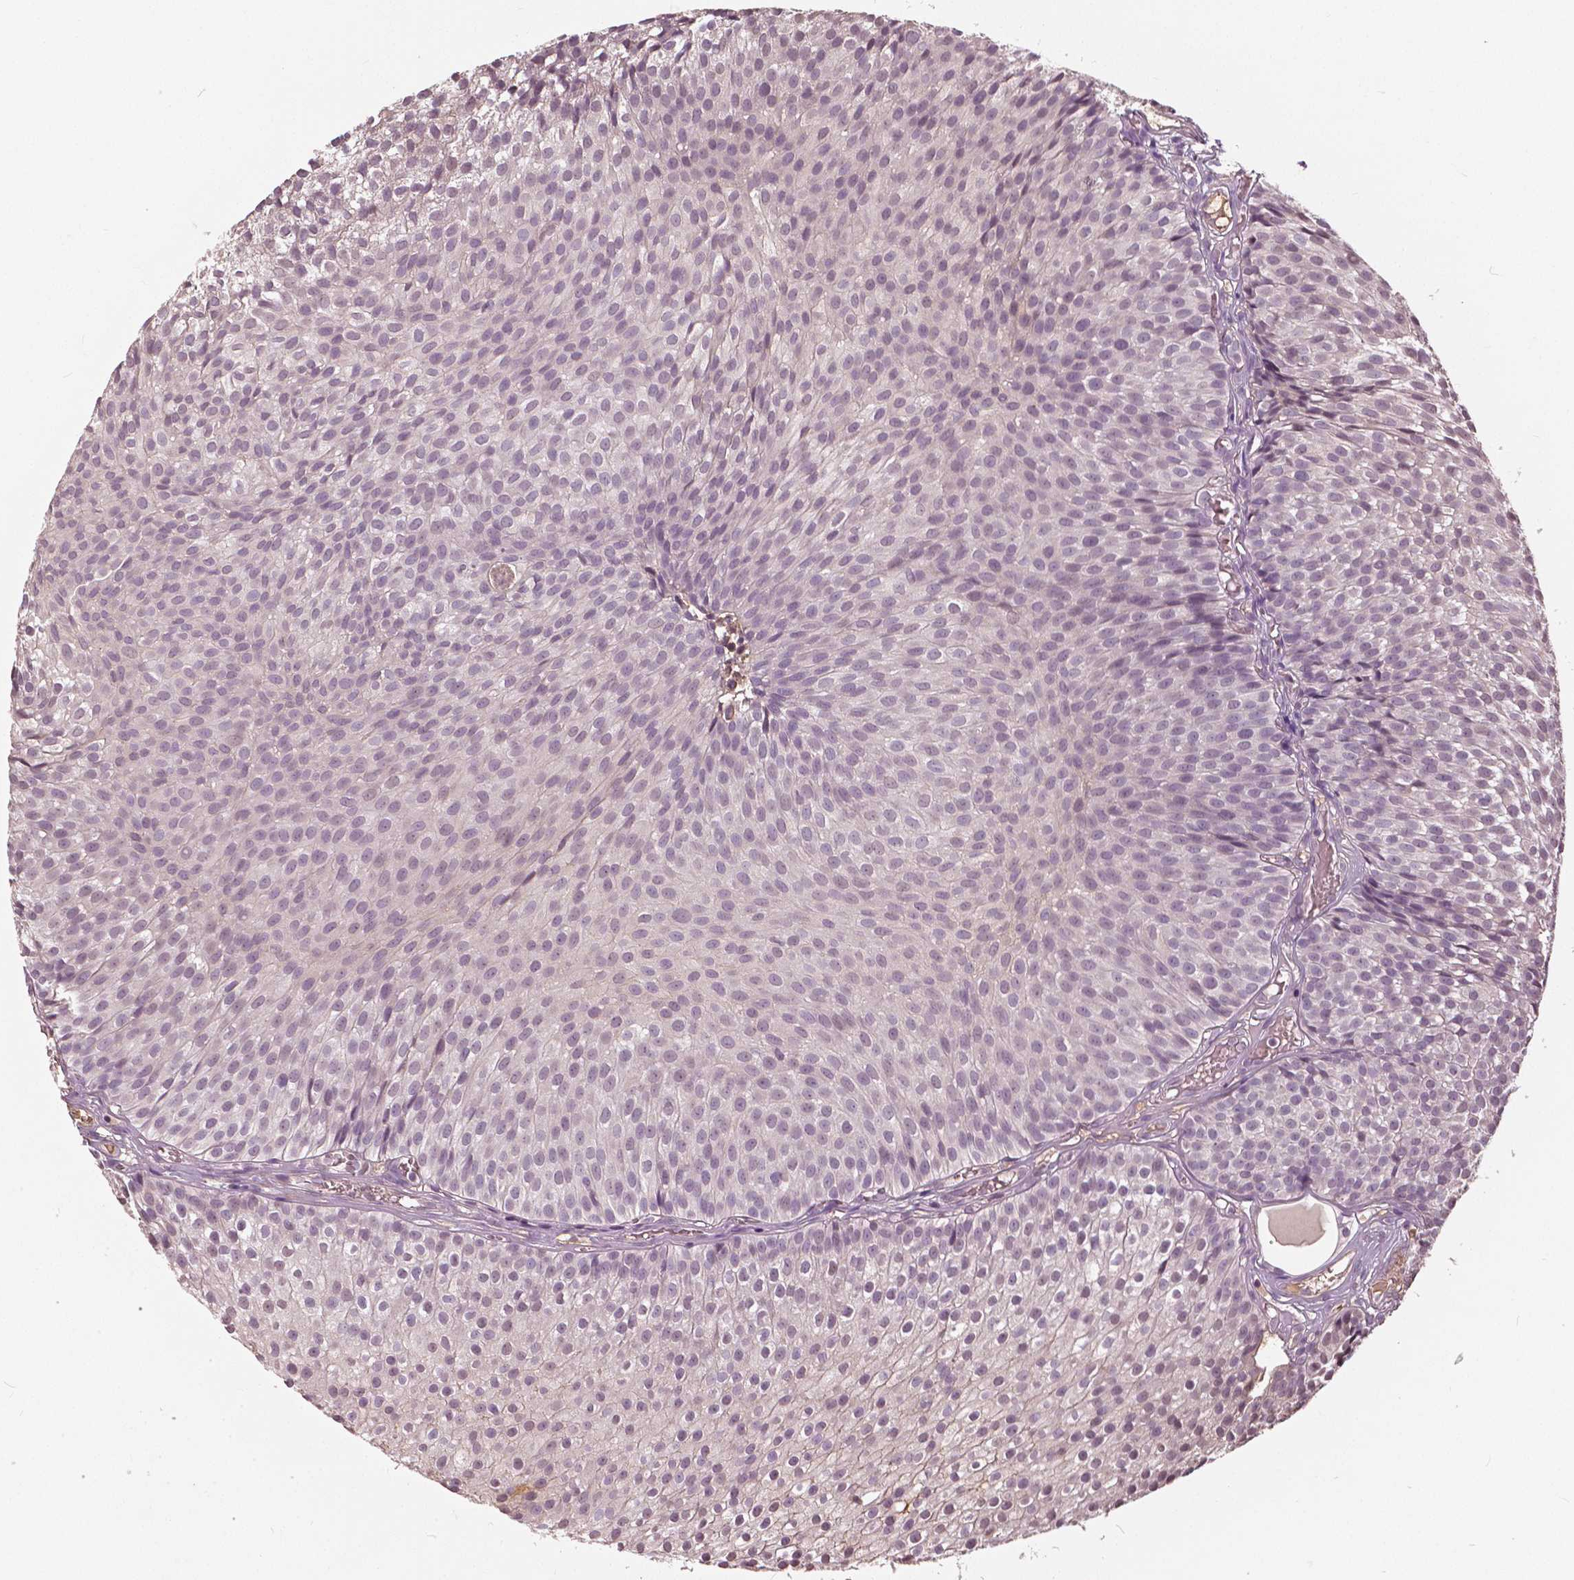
{"staining": {"intensity": "weak", "quantity": "<25%", "location": "nuclear"}, "tissue": "urothelial cancer", "cell_type": "Tumor cells", "image_type": "cancer", "snomed": [{"axis": "morphology", "description": "Urothelial carcinoma, Low grade"}, {"axis": "topography", "description": "Urinary bladder"}], "caption": "This micrograph is of urothelial cancer stained with immunohistochemistry (IHC) to label a protein in brown with the nuclei are counter-stained blue. There is no staining in tumor cells.", "gene": "ANGPTL4", "patient": {"sex": "male", "age": 63}}